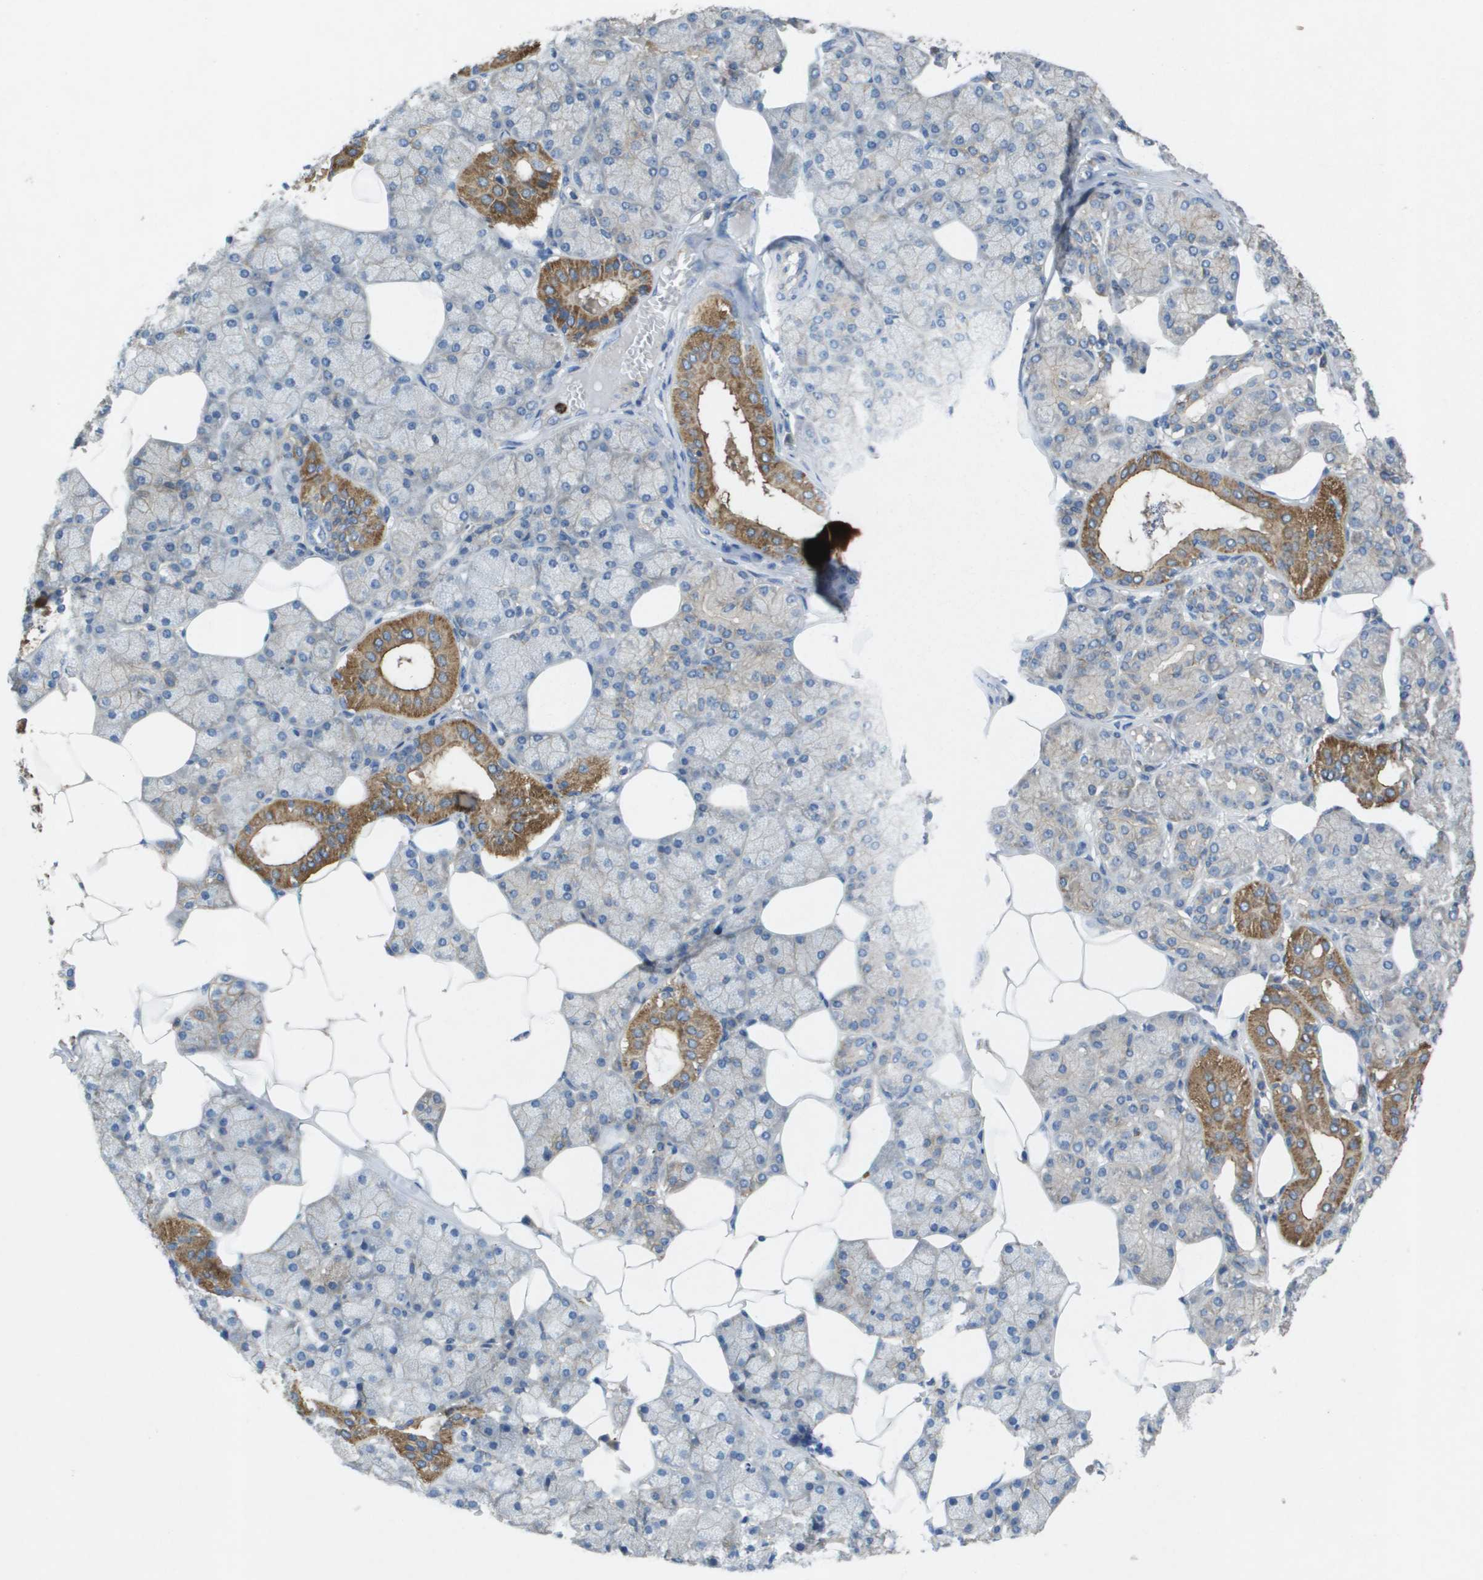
{"staining": {"intensity": "moderate", "quantity": "25%-75%", "location": "cytoplasmic/membranous"}, "tissue": "salivary gland", "cell_type": "Glandular cells", "image_type": "normal", "snomed": [{"axis": "morphology", "description": "Normal tissue, NOS"}, {"axis": "topography", "description": "Salivary gland"}], "caption": "Moderate cytoplasmic/membranous protein positivity is seen in about 25%-75% of glandular cells in salivary gland.", "gene": "CLCA4", "patient": {"sex": "male", "age": 62}}